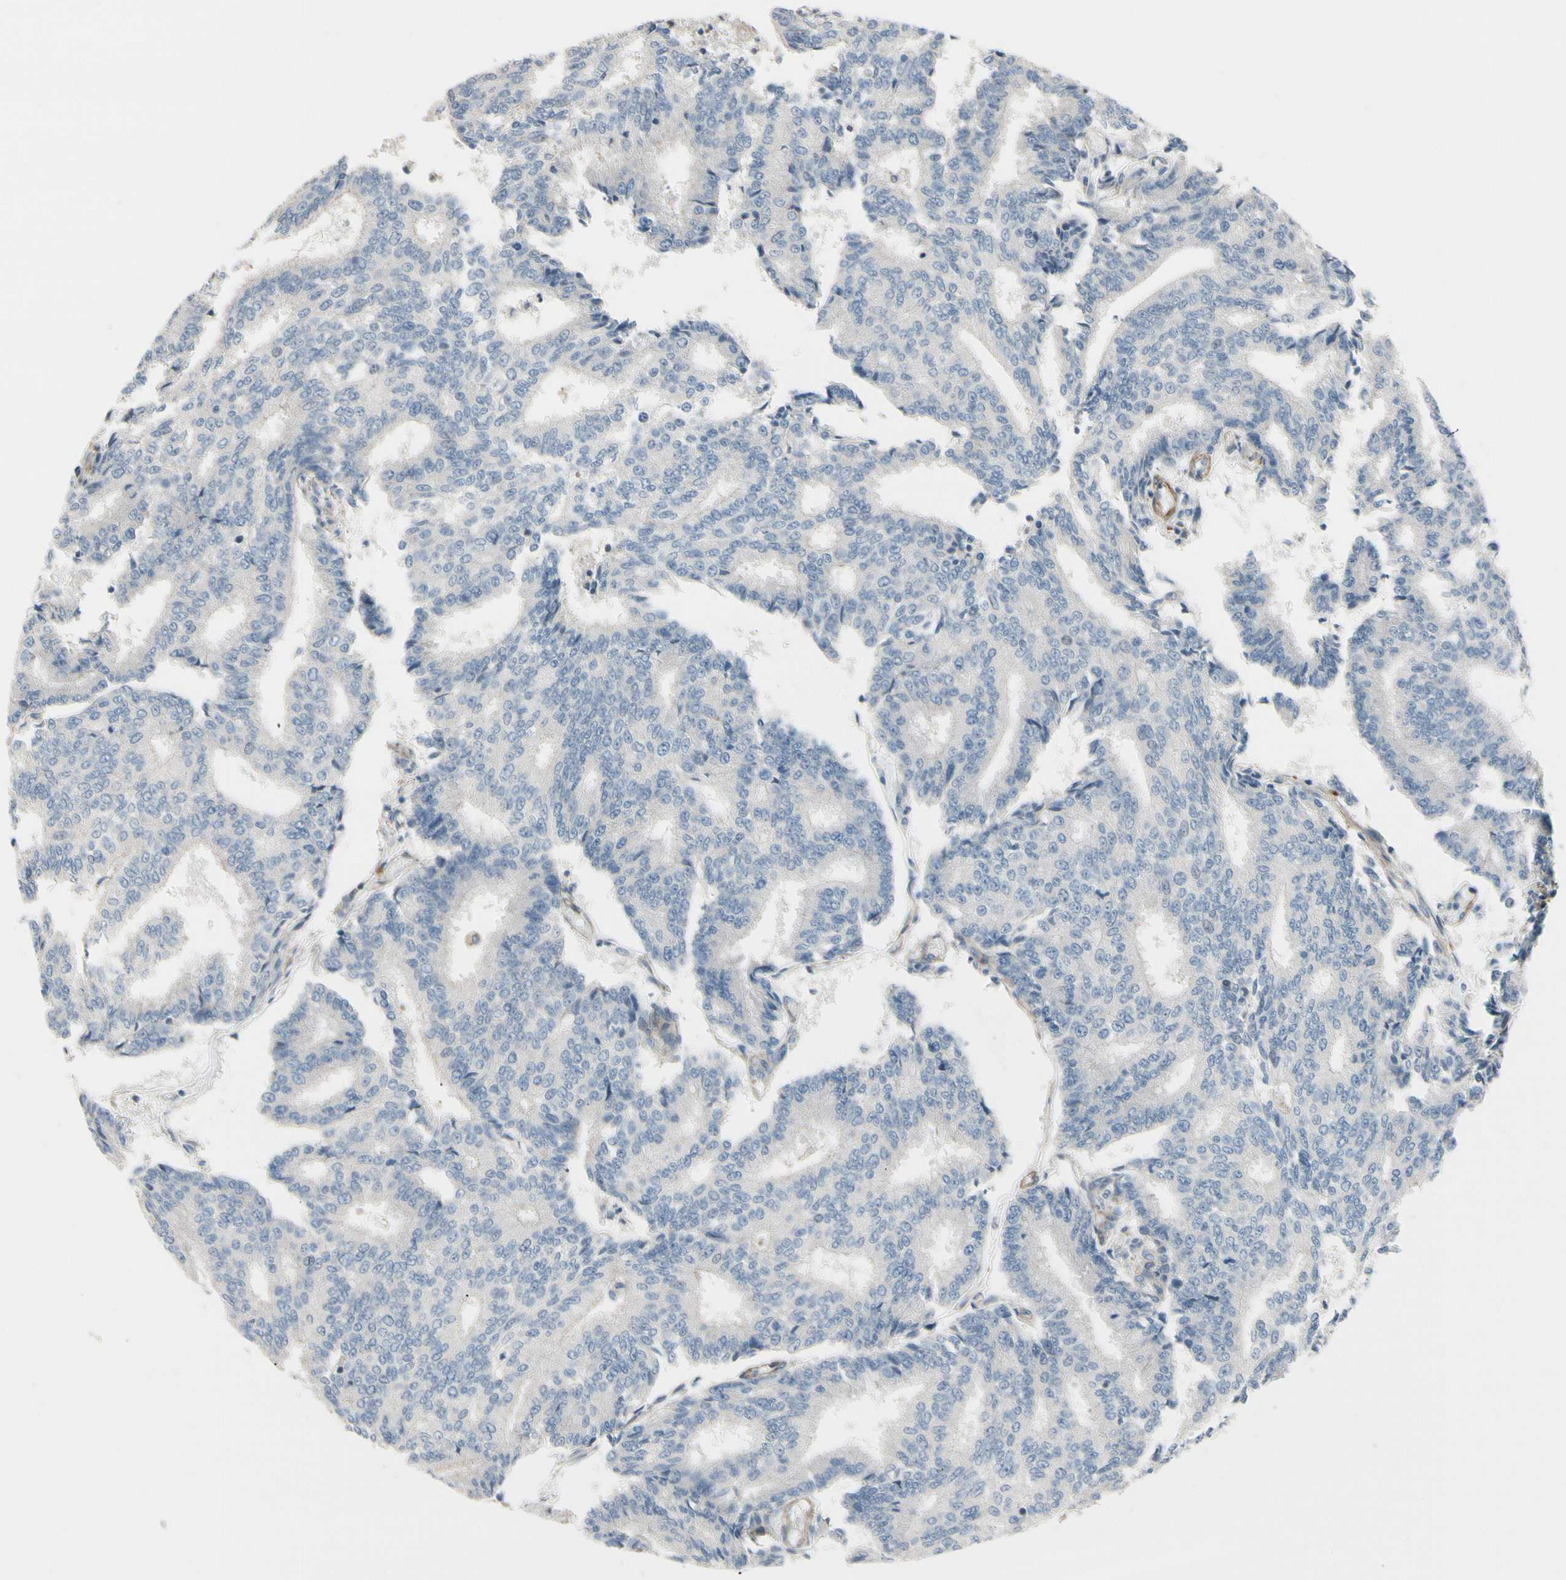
{"staining": {"intensity": "negative", "quantity": "none", "location": "none"}, "tissue": "prostate cancer", "cell_type": "Tumor cells", "image_type": "cancer", "snomed": [{"axis": "morphology", "description": "Adenocarcinoma, High grade"}, {"axis": "topography", "description": "Prostate"}], "caption": "This is a photomicrograph of immunohistochemistry staining of prostate cancer, which shows no expression in tumor cells.", "gene": "TPM1", "patient": {"sex": "male", "age": 55}}